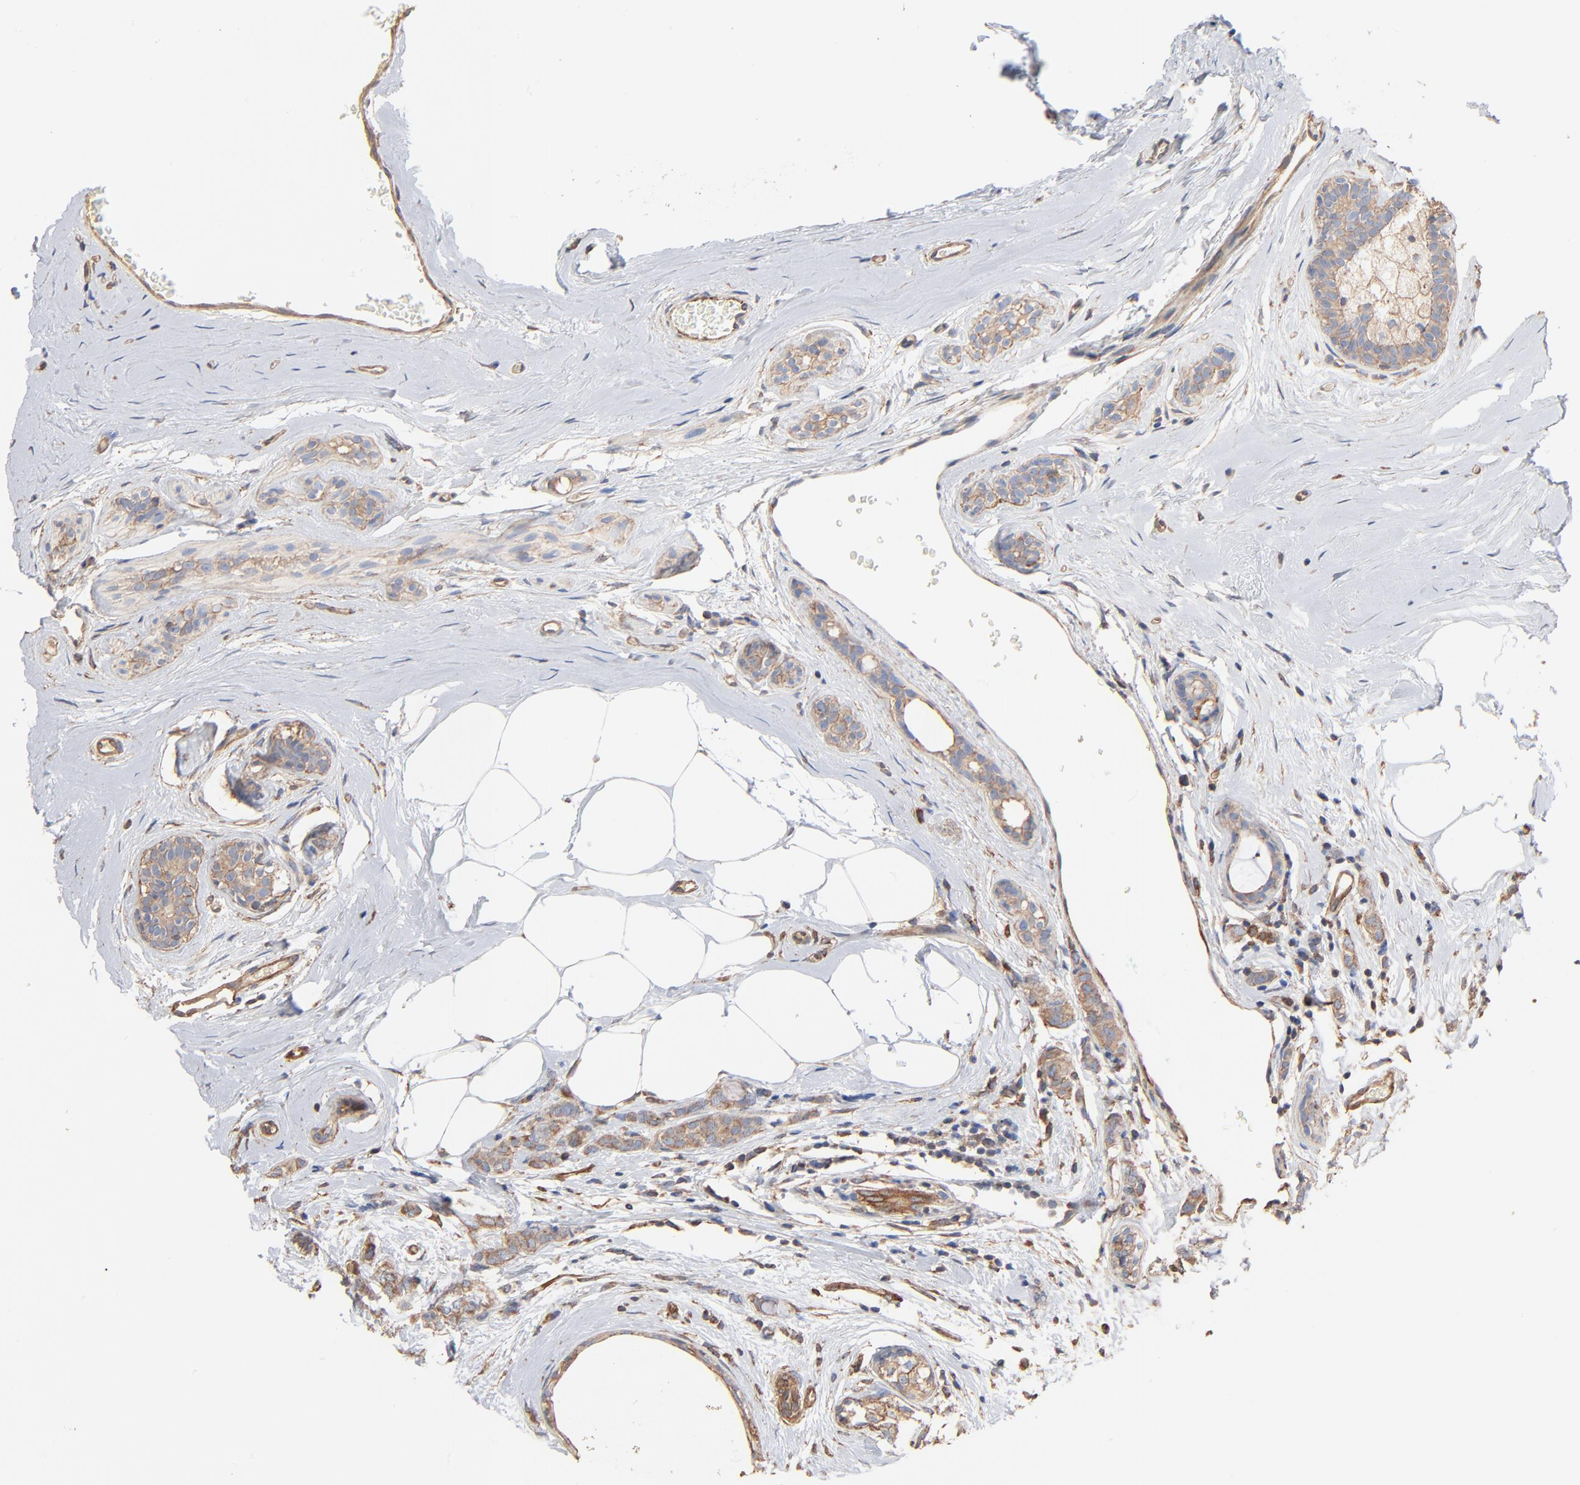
{"staining": {"intensity": "weak", "quantity": ">75%", "location": "cytoplasmic/membranous"}, "tissue": "breast cancer", "cell_type": "Tumor cells", "image_type": "cancer", "snomed": [{"axis": "morphology", "description": "Lobular carcinoma"}, {"axis": "topography", "description": "Breast"}], "caption": "IHC micrograph of human breast cancer stained for a protein (brown), which displays low levels of weak cytoplasmic/membranous expression in approximately >75% of tumor cells.", "gene": "ABCD4", "patient": {"sex": "female", "age": 60}}